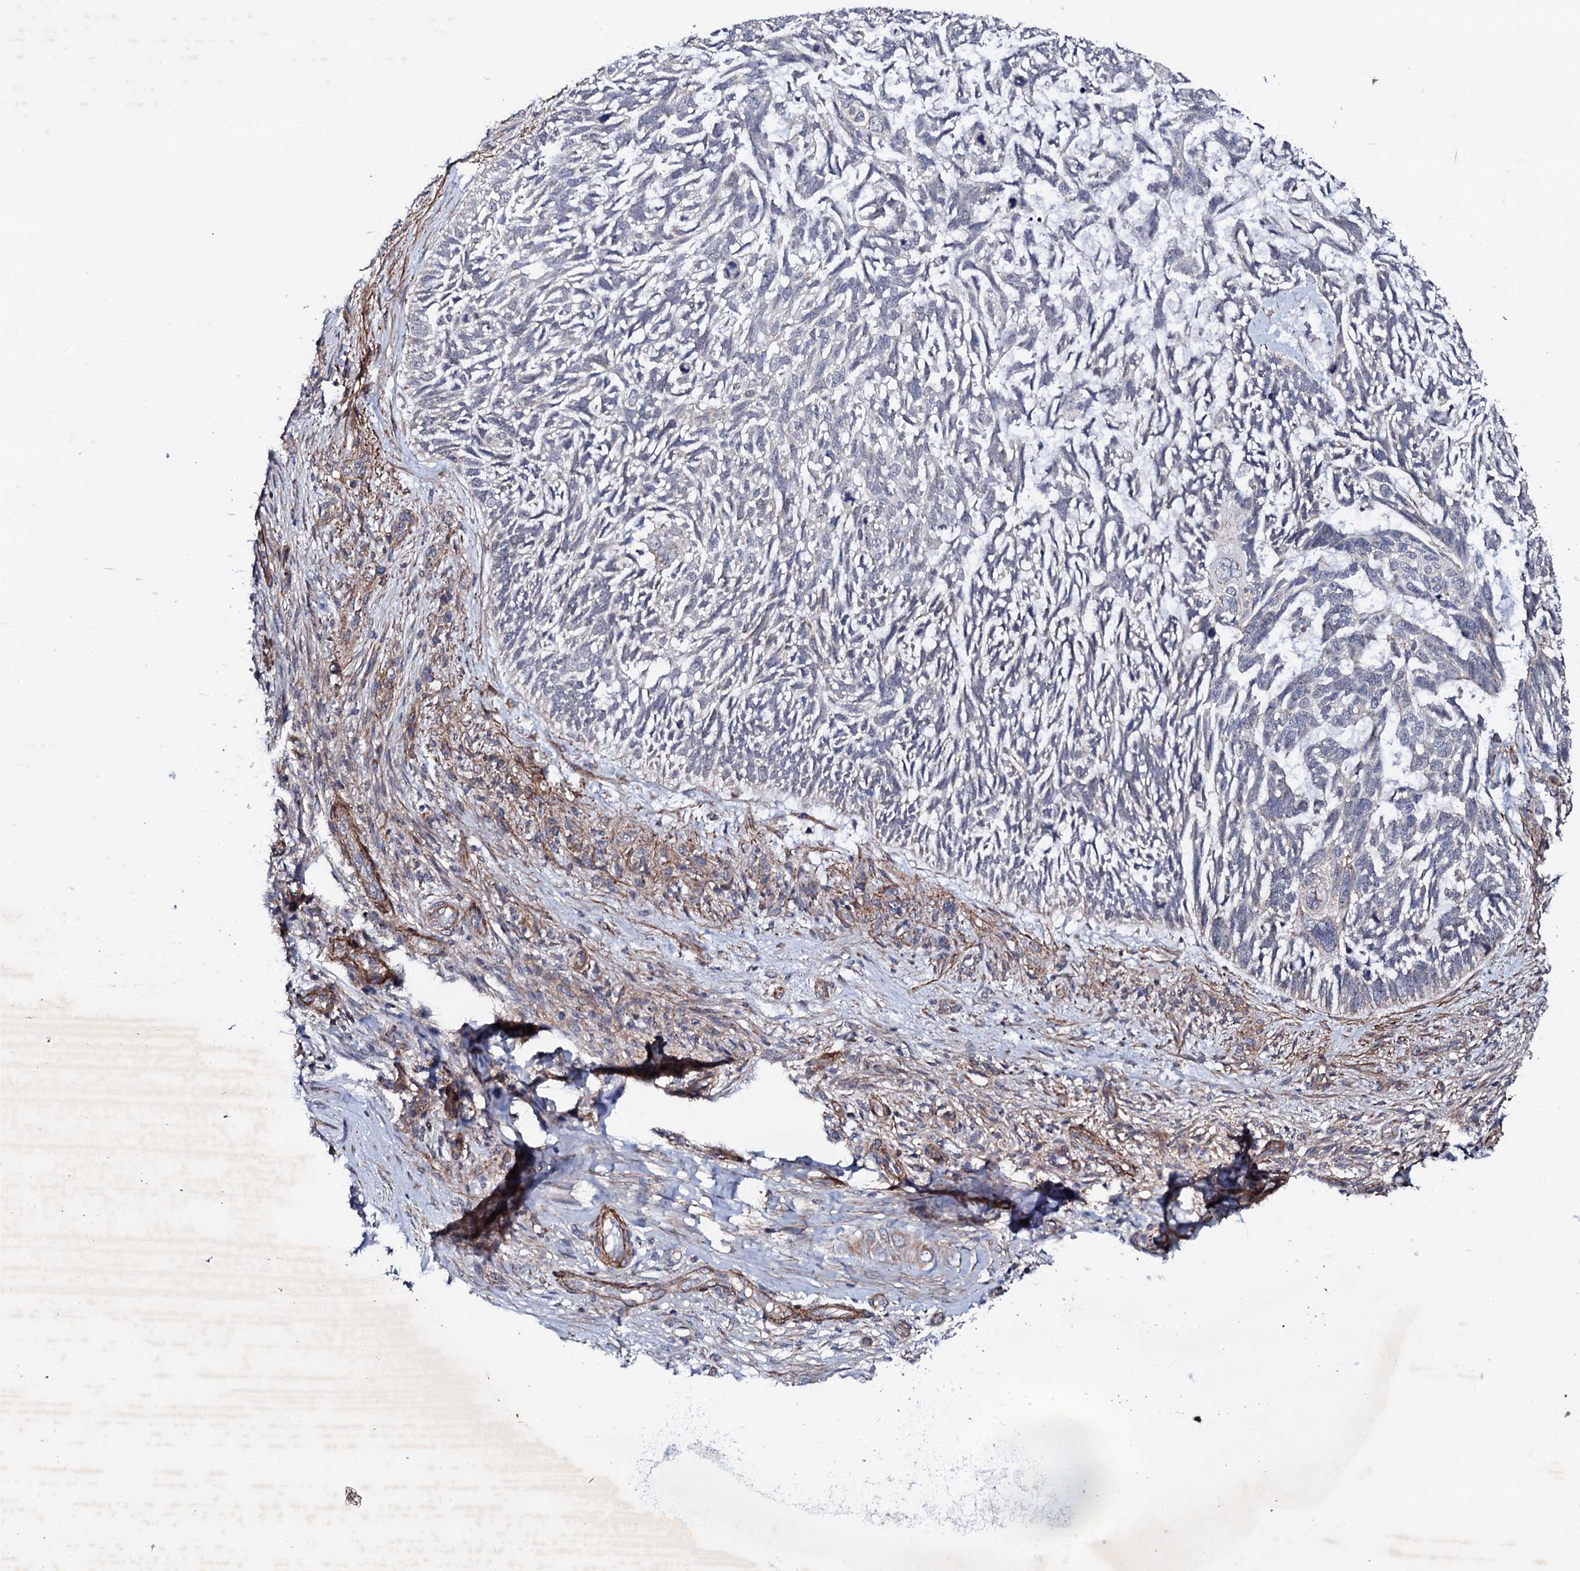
{"staining": {"intensity": "negative", "quantity": "none", "location": "none"}, "tissue": "skin cancer", "cell_type": "Tumor cells", "image_type": "cancer", "snomed": [{"axis": "morphology", "description": "Basal cell carcinoma"}, {"axis": "topography", "description": "Skin"}], "caption": "Immunohistochemistry (IHC) of skin cancer displays no staining in tumor cells.", "gene": "MTIF3", "patient": {"sex": "male", "age": 88}}